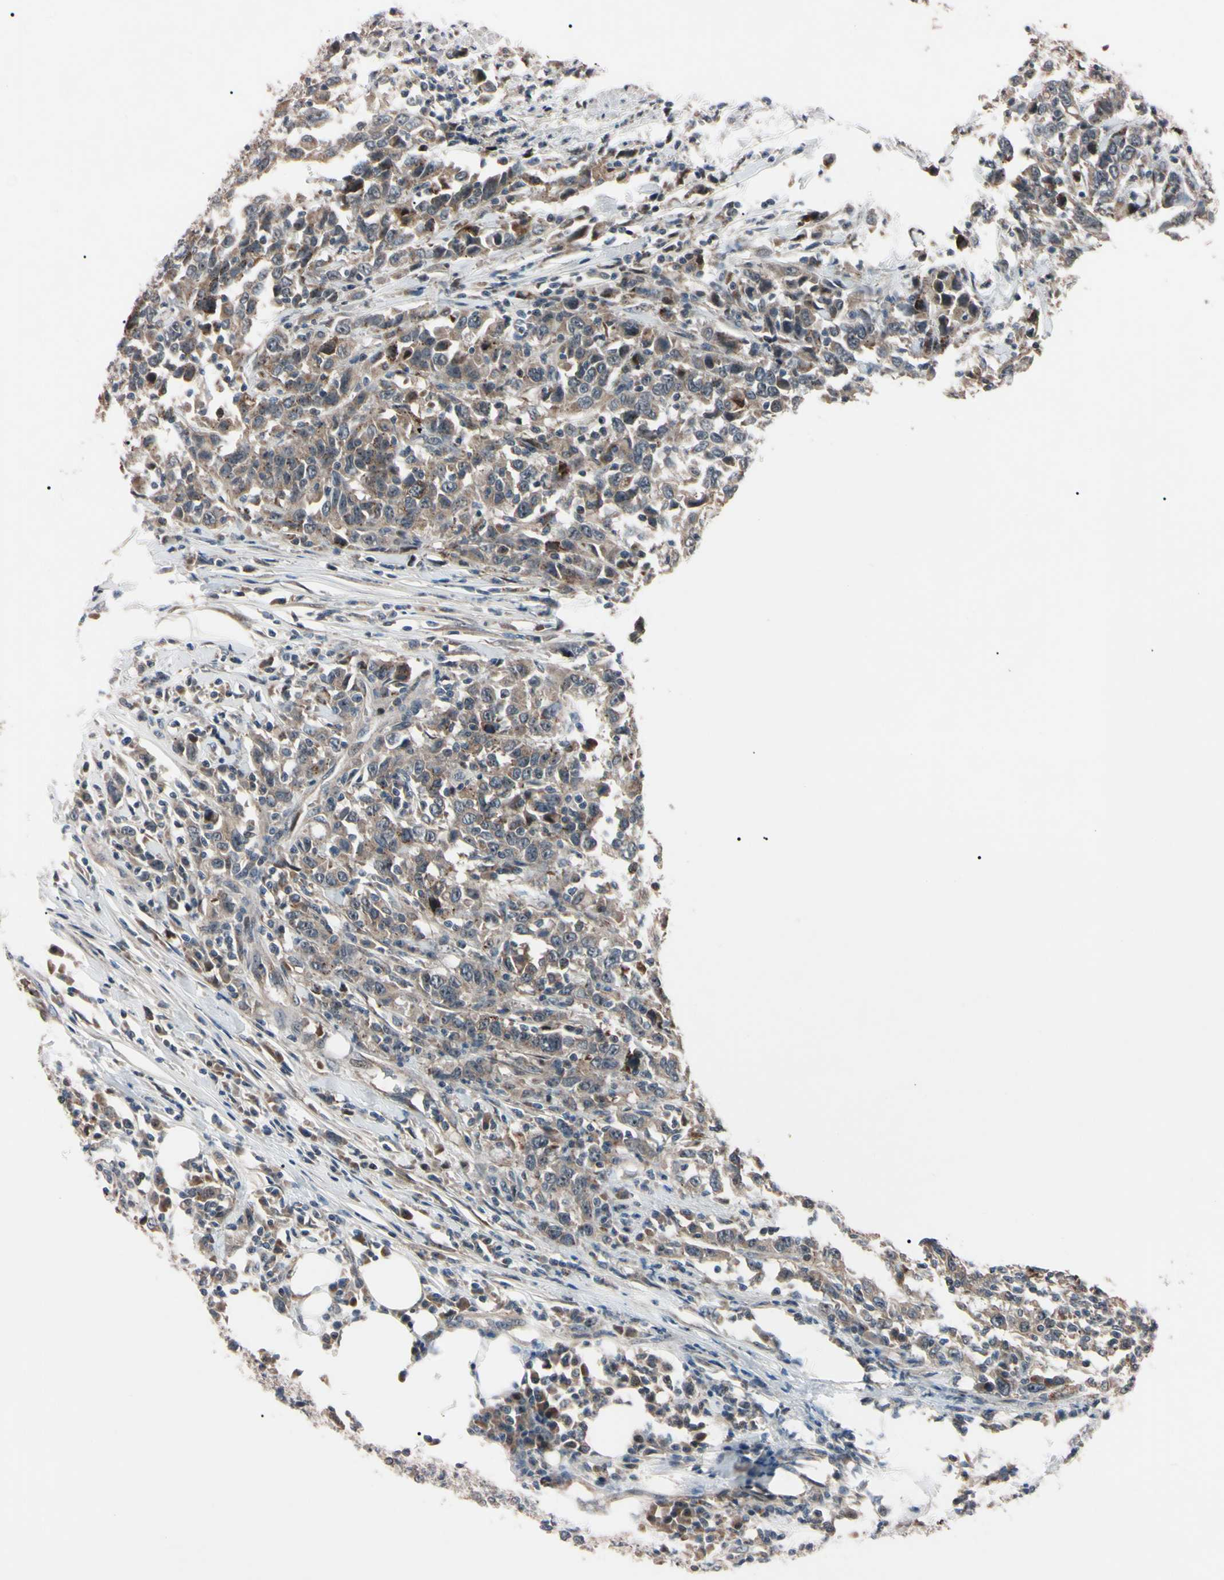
{"staining": {"intensity": "strong", "quantity": "<25%", "location": "cytoplasmic/membranous,nuclear"}, "tissue": "urothelial cancer", "cell_type": "Tumor cells", "image_type": "cancer", "snomed": [{"axis": "morphology", "description": "Urothelial carcinoma, High grade"}, {"axis": "topography", "description": "Urinary bladder"}], "caption": "This image exhibits urothelial cancer stained with immunohistochemistry to label a protein in brown. The cytoplasmic/membranous and nuclear of tumor cells show strong positivity for the protein. Nuclei are counter-stained blue.", "gene": "TRAF5", "patient": {"sex": "male", "age": 61}}